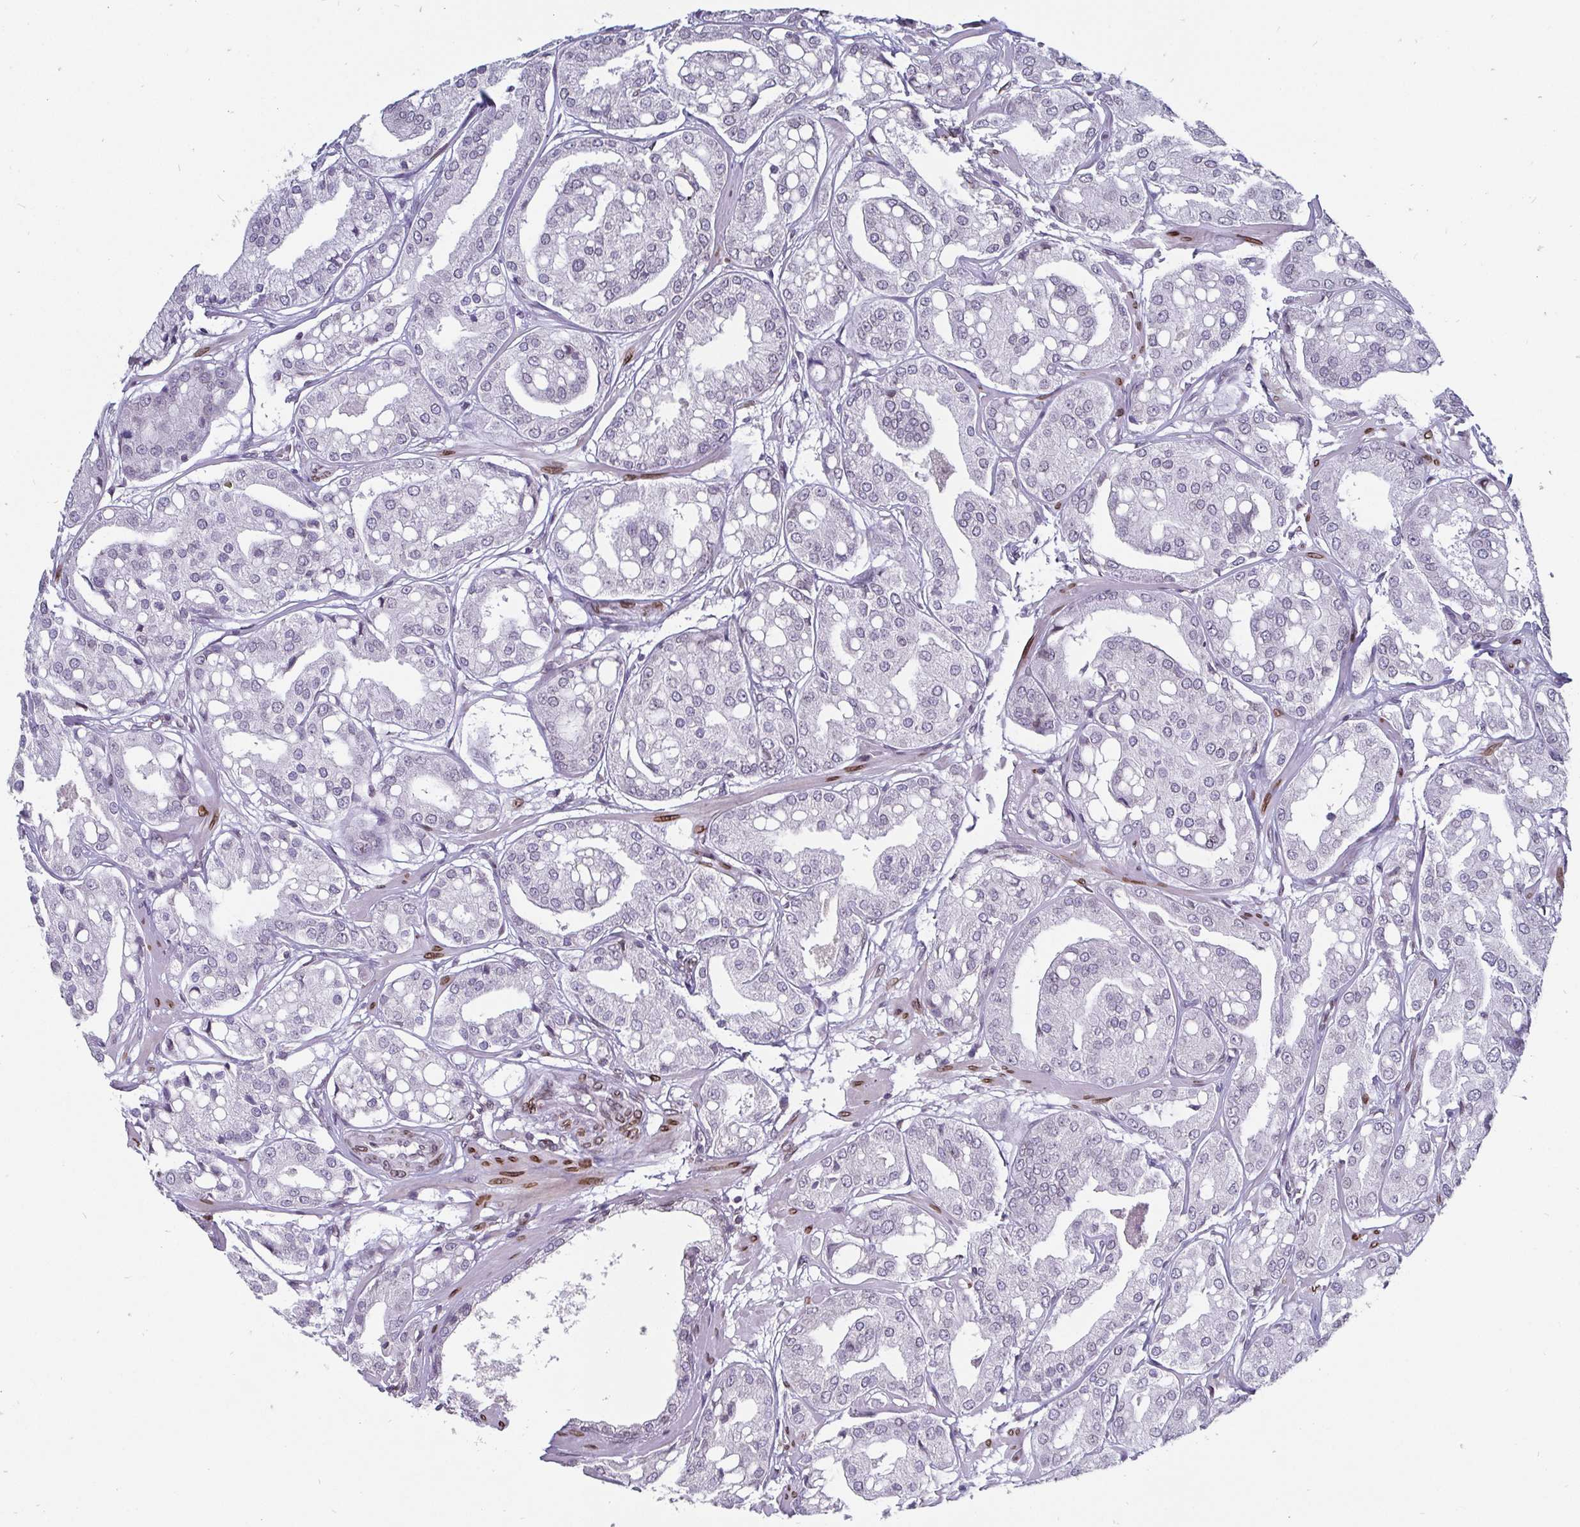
{"staining": {"intensity": "negative", "quantity": "none", "location": "none"}, "tissue": "renal cancer", "cell_type": "Tumor cells", "image_type": "cancer", "snomed": [{"axis": "morphology", "description": "Adenocarcinoma, NOS"}, {"axis": "topography", "description": "Urinary bladder"}], "caption": "Immunohistochemistry photomicrograph of neoplastic tissue: renal adenocarcinoma stained with DAB (3,3'-diaminobenzidine) displays no significant protein staining in tumor cells.", "gene": "EMD", "patient": {"sex": "male", "age": 61}}